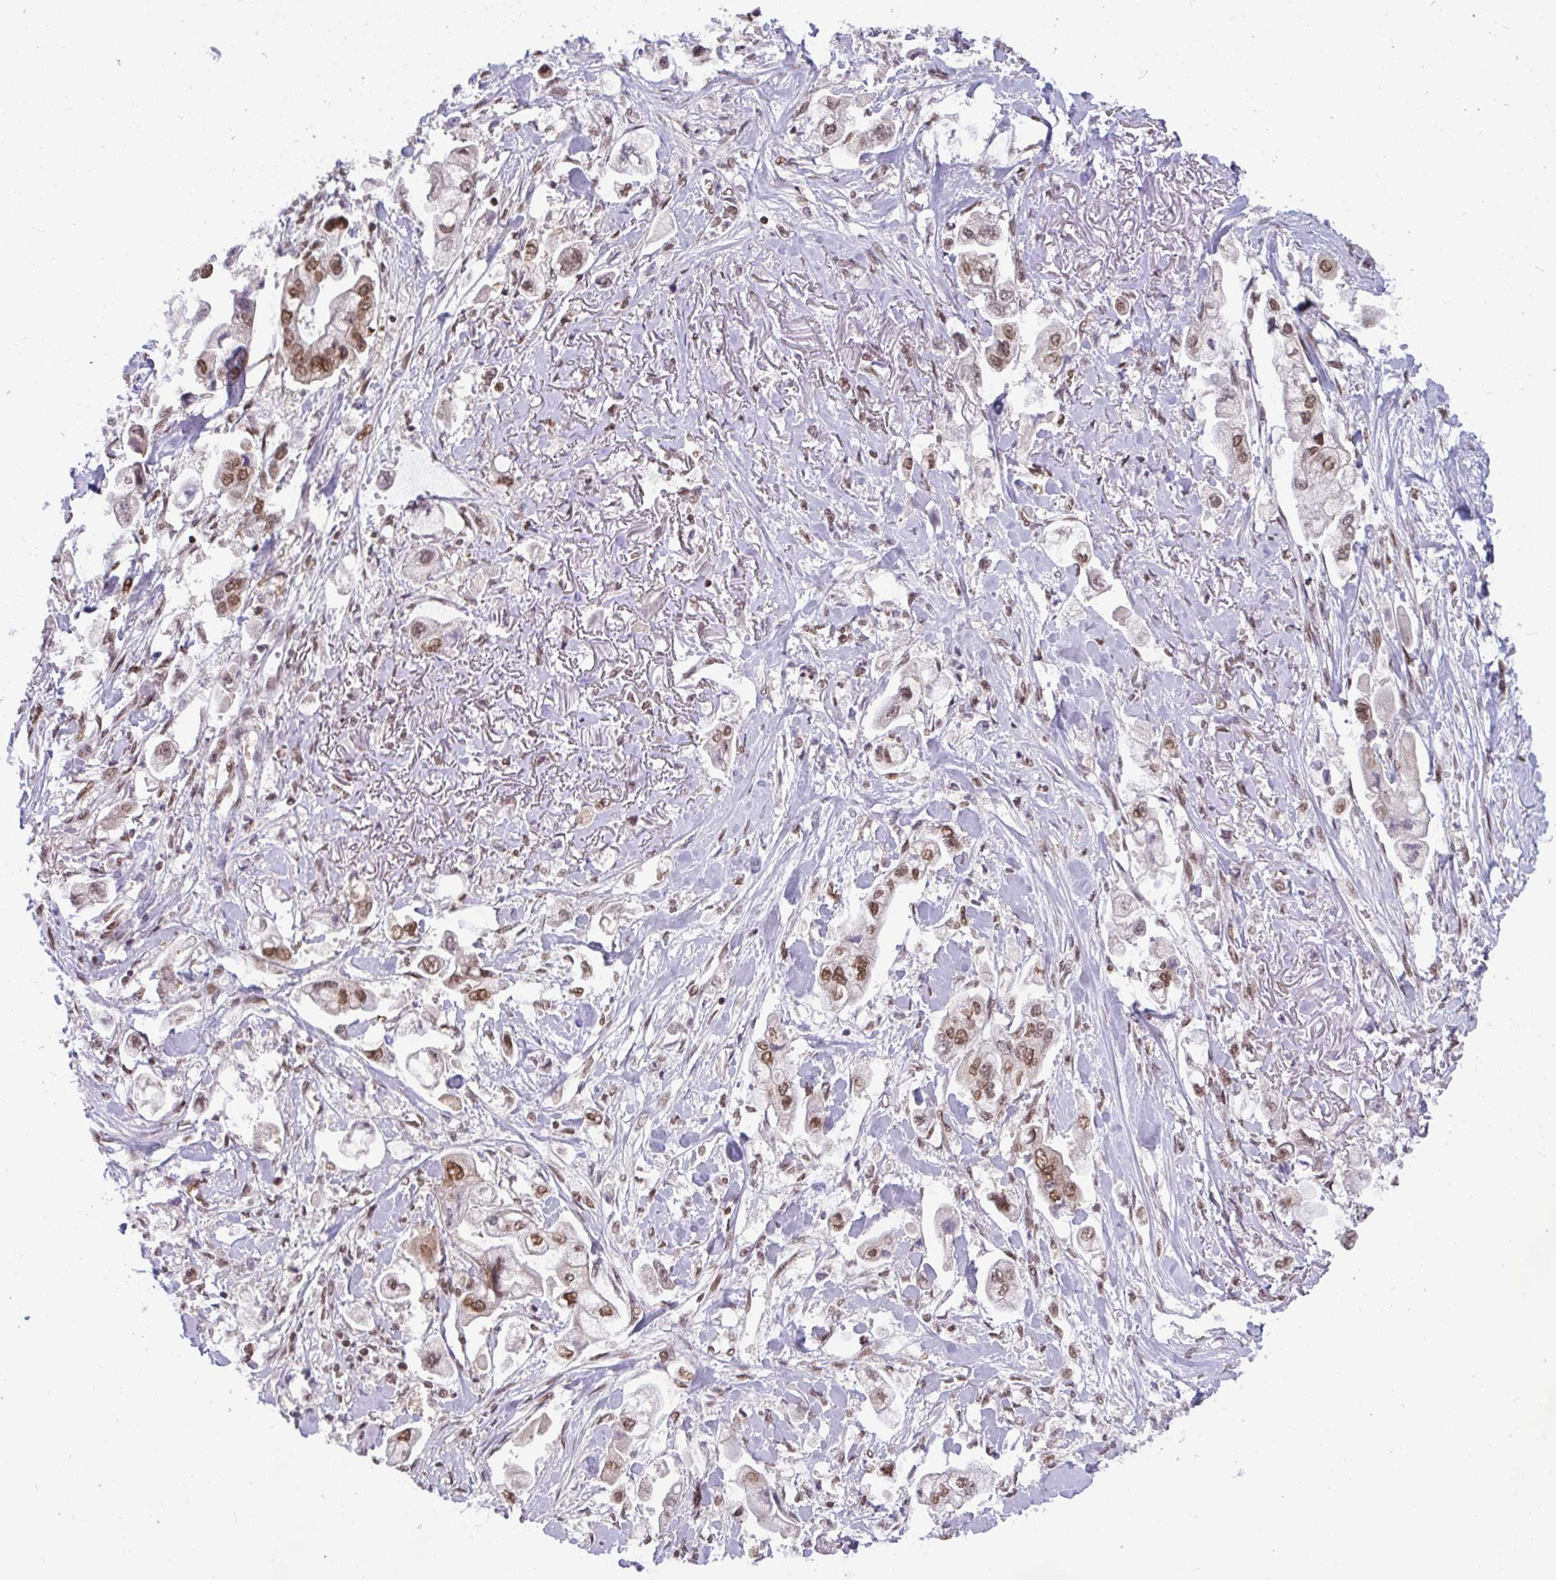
{"staining": {"intensity": "moderate", "quantity": ">75%", "location": "nuclear"}, "tissue": "stomach cancer", "cell_type": "Tumor cells", "image_type": "cancer", "snomed": [{"axis": "morphology", "description": "Adenocarcinoma, NOS"}, {"axis": "topography", "description": "Stomach"}], "caption": "Immunohistochemical staining of human stomach cancer (adenocarcinoma) displays medium levels of moderate nuclear staining in about >75% of tumor cells.", "gene": "JPT1", "patient": {"sex": "male", "age": 62}}